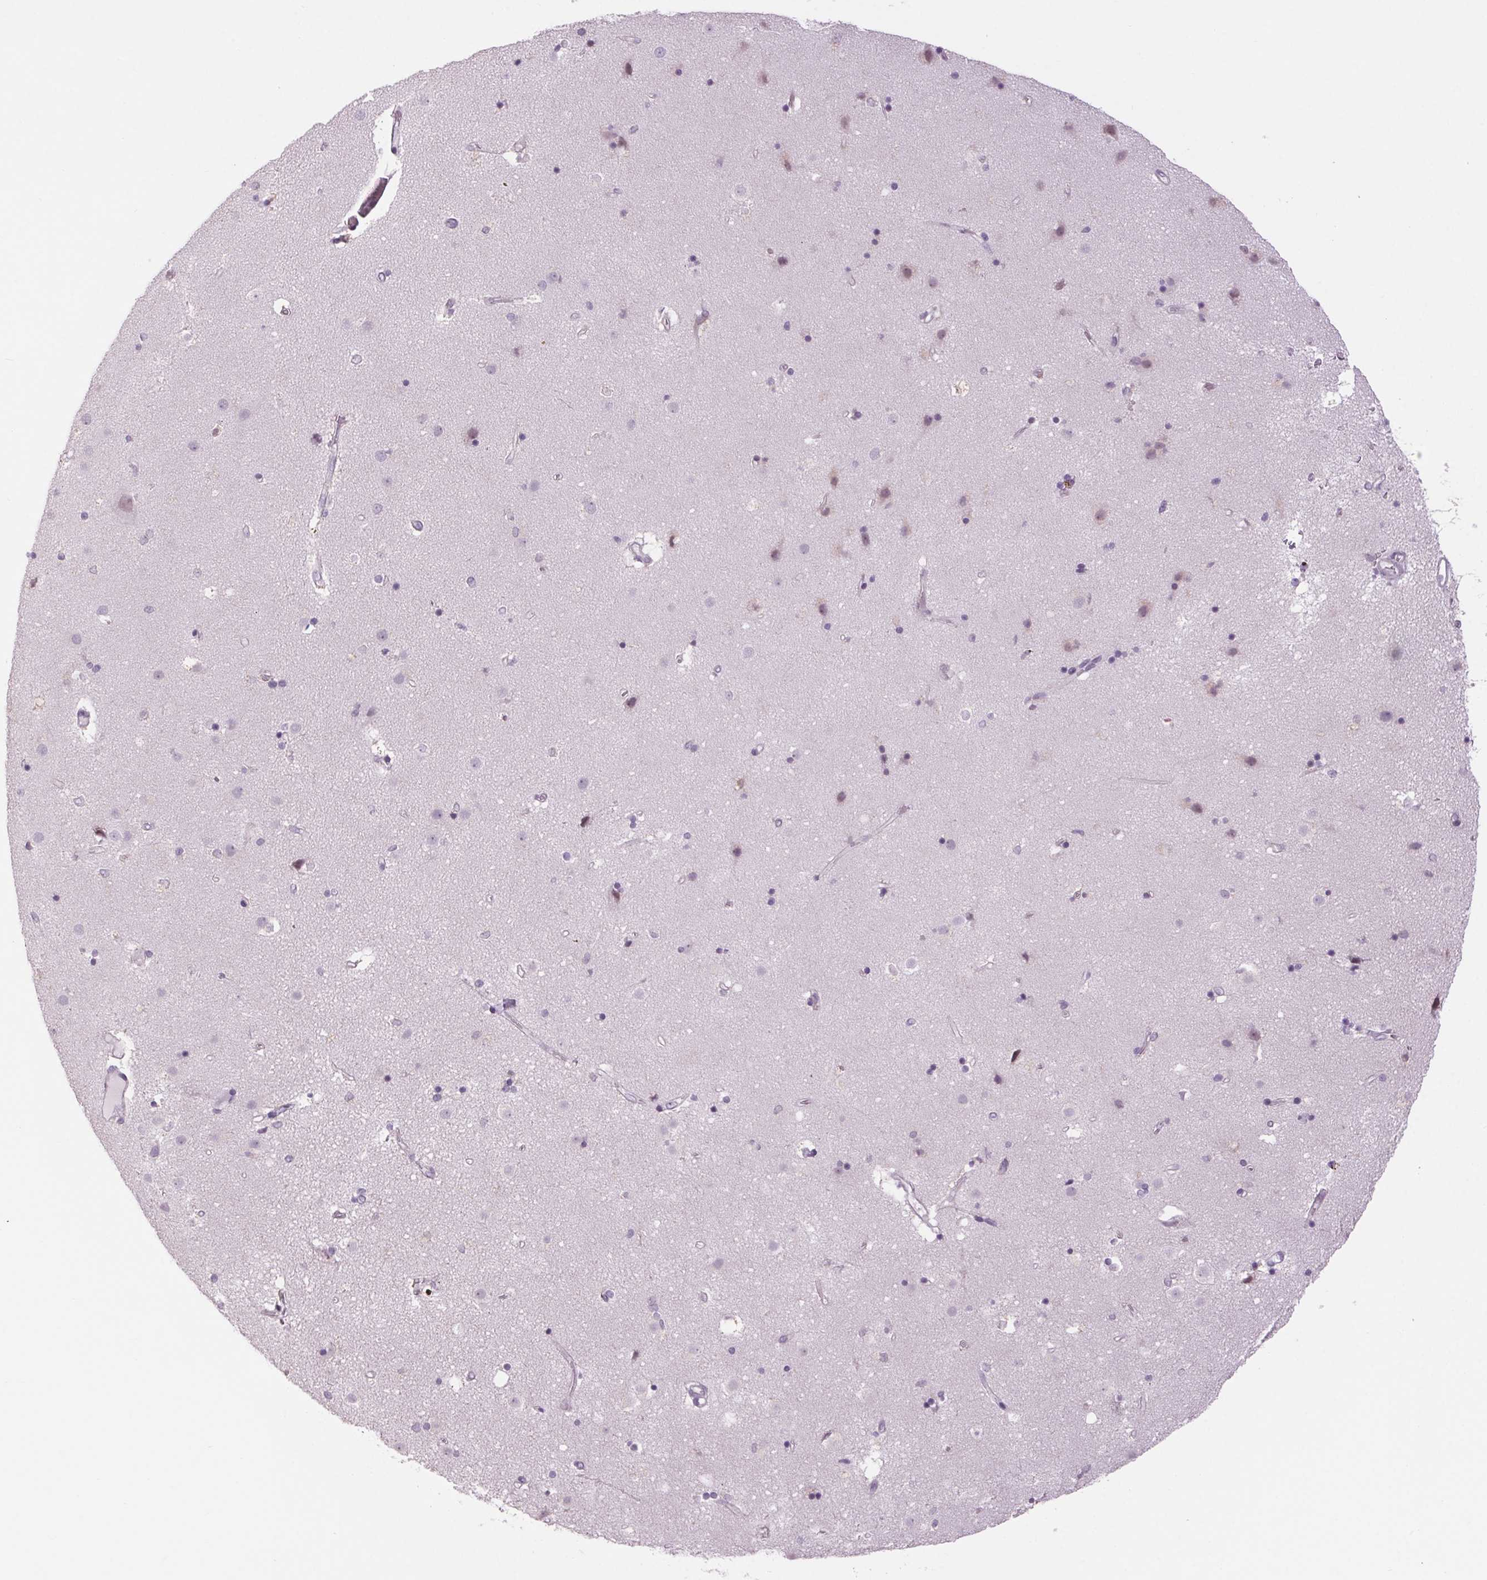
{"staining": {"intensity": "negative", "quantity": "none", "location": "none"}, "tissue": "caudate", "cell_type": "Glial cells", "image_type": "normal", "snomed": [{"axis": "morphology", "description": "Normal tissue, NOS"}, {"axis": "topography", "description": "Lateral ventricle wall"}], "caption": "An immunohistochemistry (IHC) micrograph of normal caudate is shown. There is no staining in glial cells of caudate. (Brightfield microscopy of DAB (3,3'-diaminobenzidine) immunohistochemistry at high magnification).", "gene": "MPO", "patient": {"sex": "female", "age": 71}}